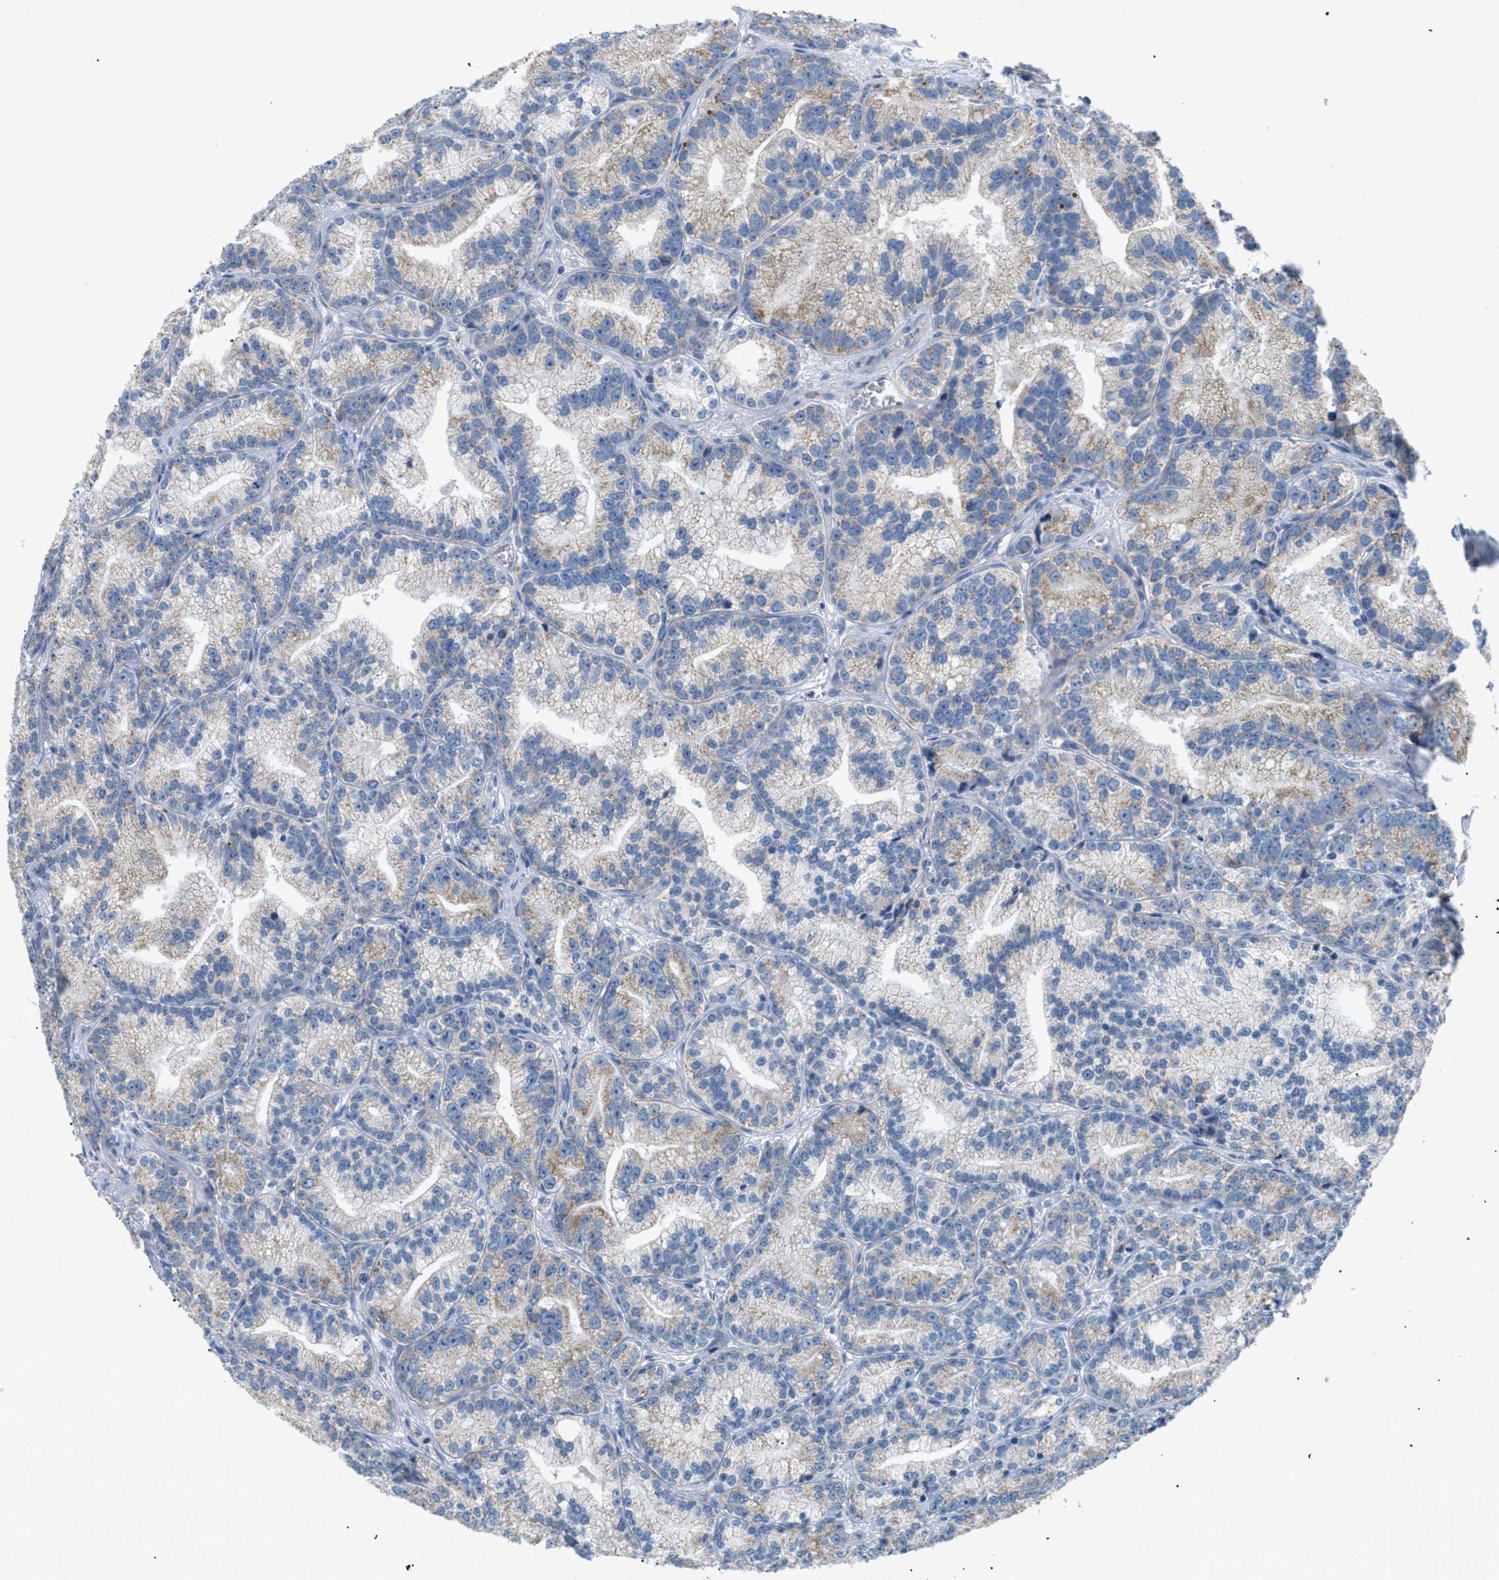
{"staining": {"intensity": "weak", "quantity": "25%-75%", "location": "cytoplasmic/membranous"}, "tissue": "prostate cancer", "cell_type": "Tumor cells", "image_type": "cancer", "snomed": [{"axis": "morphology", "description": "Adenocarcinoma, Low grade"}, {"axis": "topography", "description": "Prostate"}], "caption": "Immunohistochemistry (IHC) image of prostate adenocarcinoma (low-grade) stained for a protein (brown), which reveals low levels of weak cytoplasmic/membranous expression in approximately 25%-75% of tumor cells.", "gene": "ILDR1", "patient": {"sex": "male", "age": 89}}